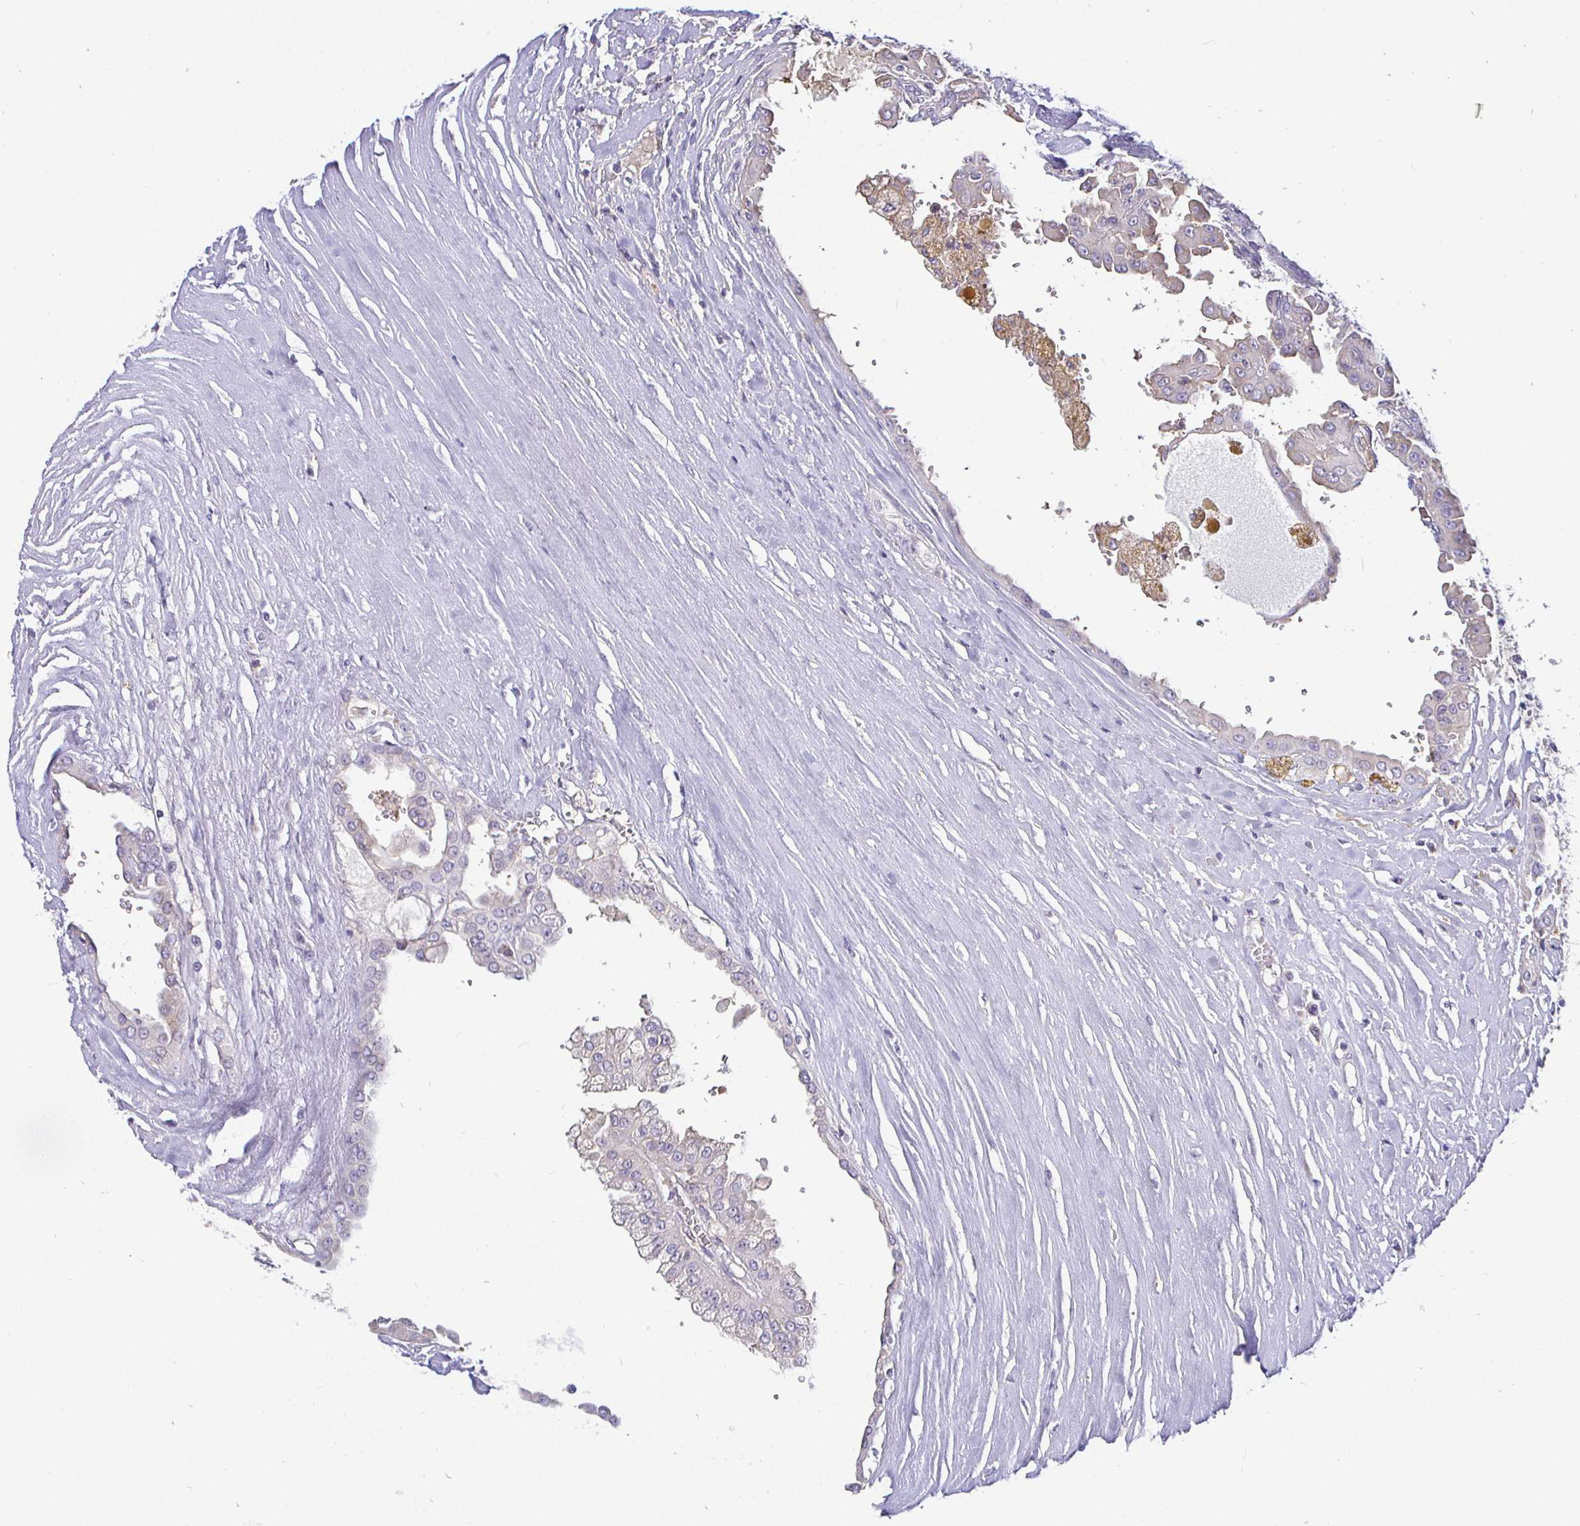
{"staining": {"intensity": "negative", "quantity": "none", "location": "none"}, "tissue": "renal cancer", "cell_type": "Tumor cells", "image_type": "cancer", "snomed": [{"axis": "morphology", "description": "Adenocarcinoma, NOS"}, {"axis": "topography", "description": "Kidney"}], "caption": "DAB (3,3'-diaminobenzidine) immunohistochemical staining of human renal cancer (adenocarcinoma) displays no significant expression in tumor cells. (IHC, brightfield microscopy, high magnification).", "gene": "SIRPA", "patient": {"sex": "male", "age": 58}}